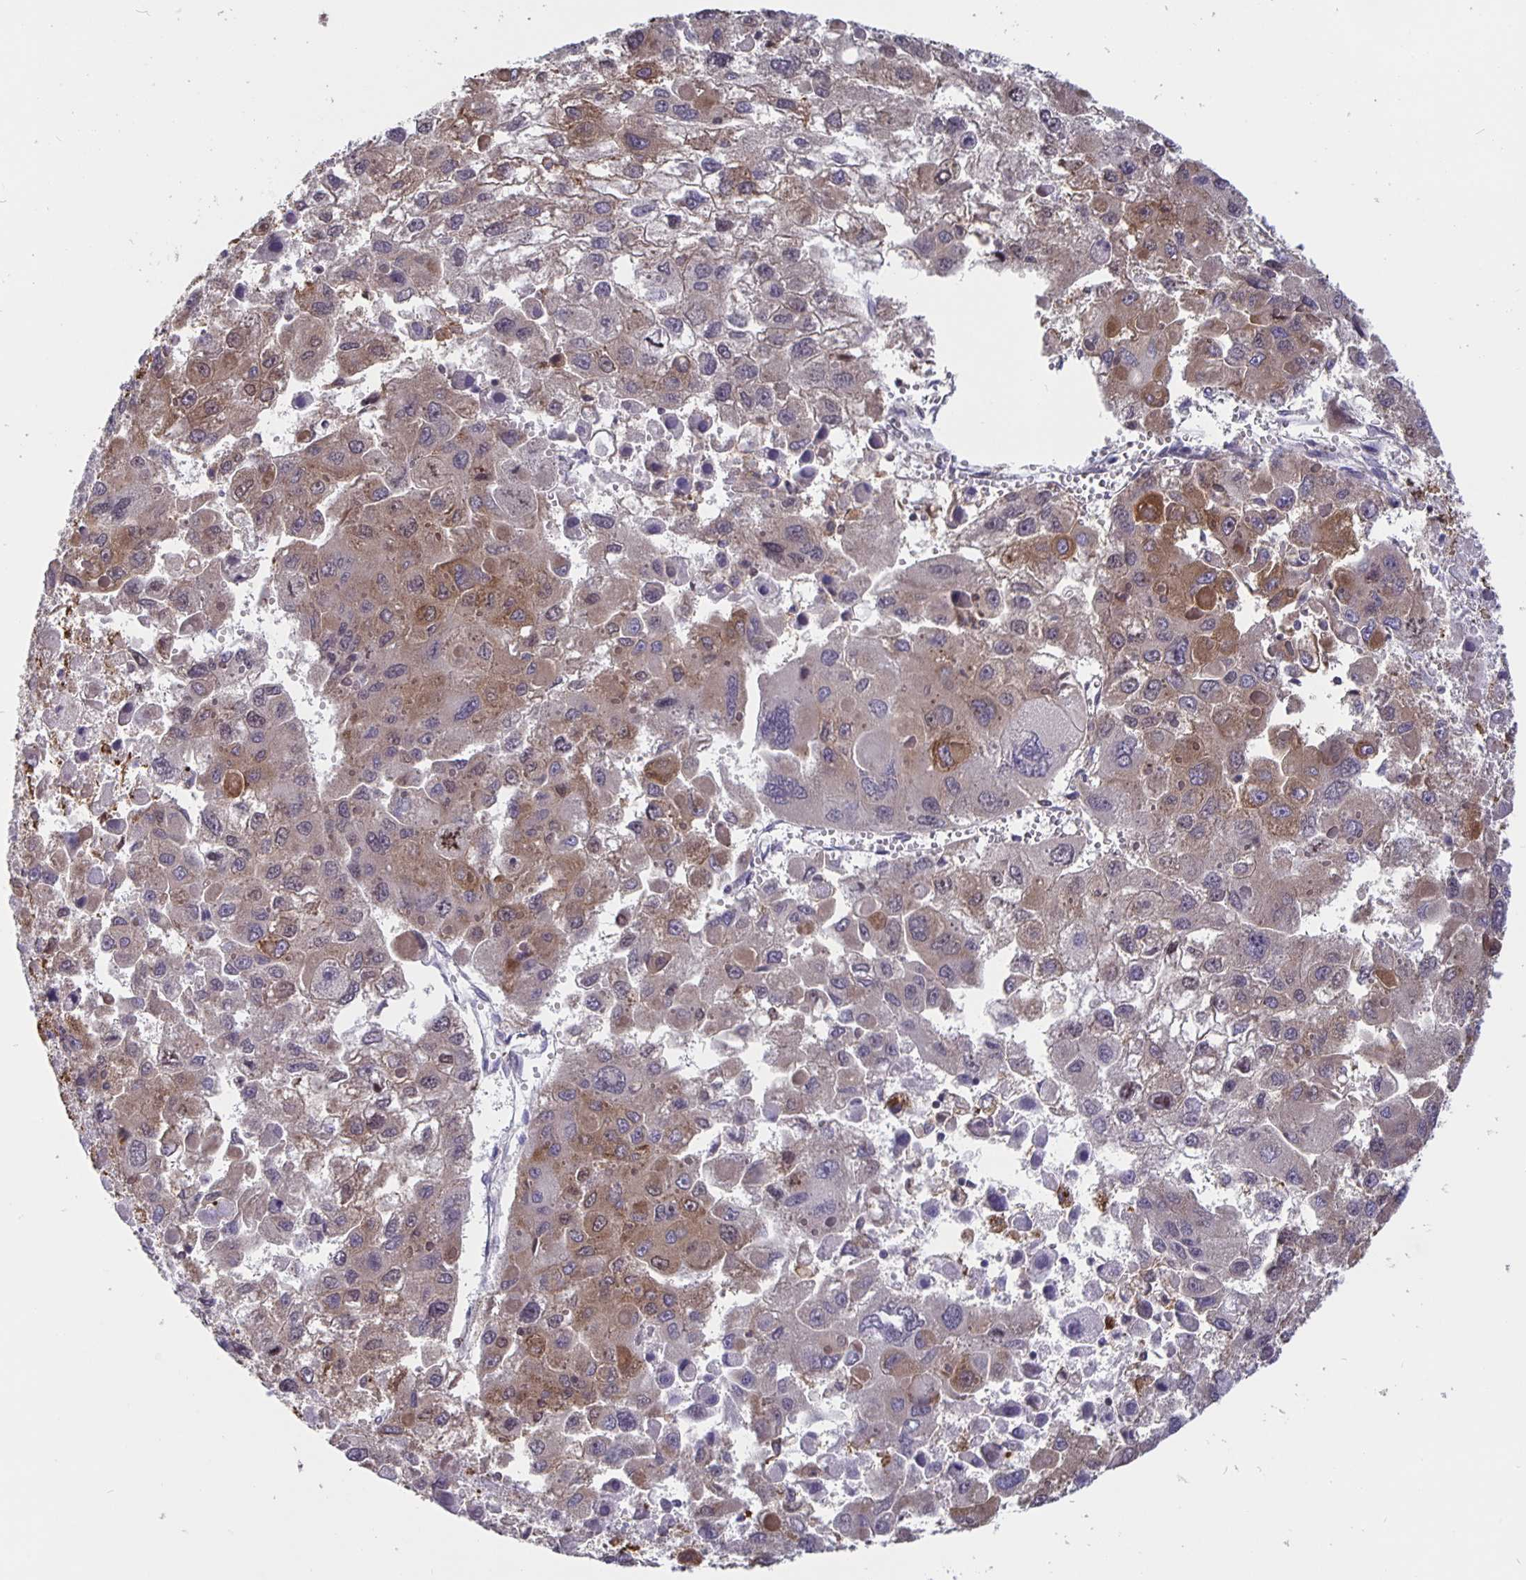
{"staining": {"intensity": "moderate", "quantity": "<25%", "location": "cytoplasmic/membranous"}, "tissue": "liver cancer", "cell_type": "Tumor cells", "image_type": "cancer", "snomed": [{"axis": "morphology", "description": "Carcinoma, Hepatocellular, NOS"}, {"axis": "topography", "description": "Liver"}], "caption": "The immunohistochemical stain shows moderate cytoplasmic/membranous expression in tumor cells of liver cancer (hepatocellular carcinoma) tissue.", "gene": "FEM1C", "patient": {"sex": "female", "age": 41}}